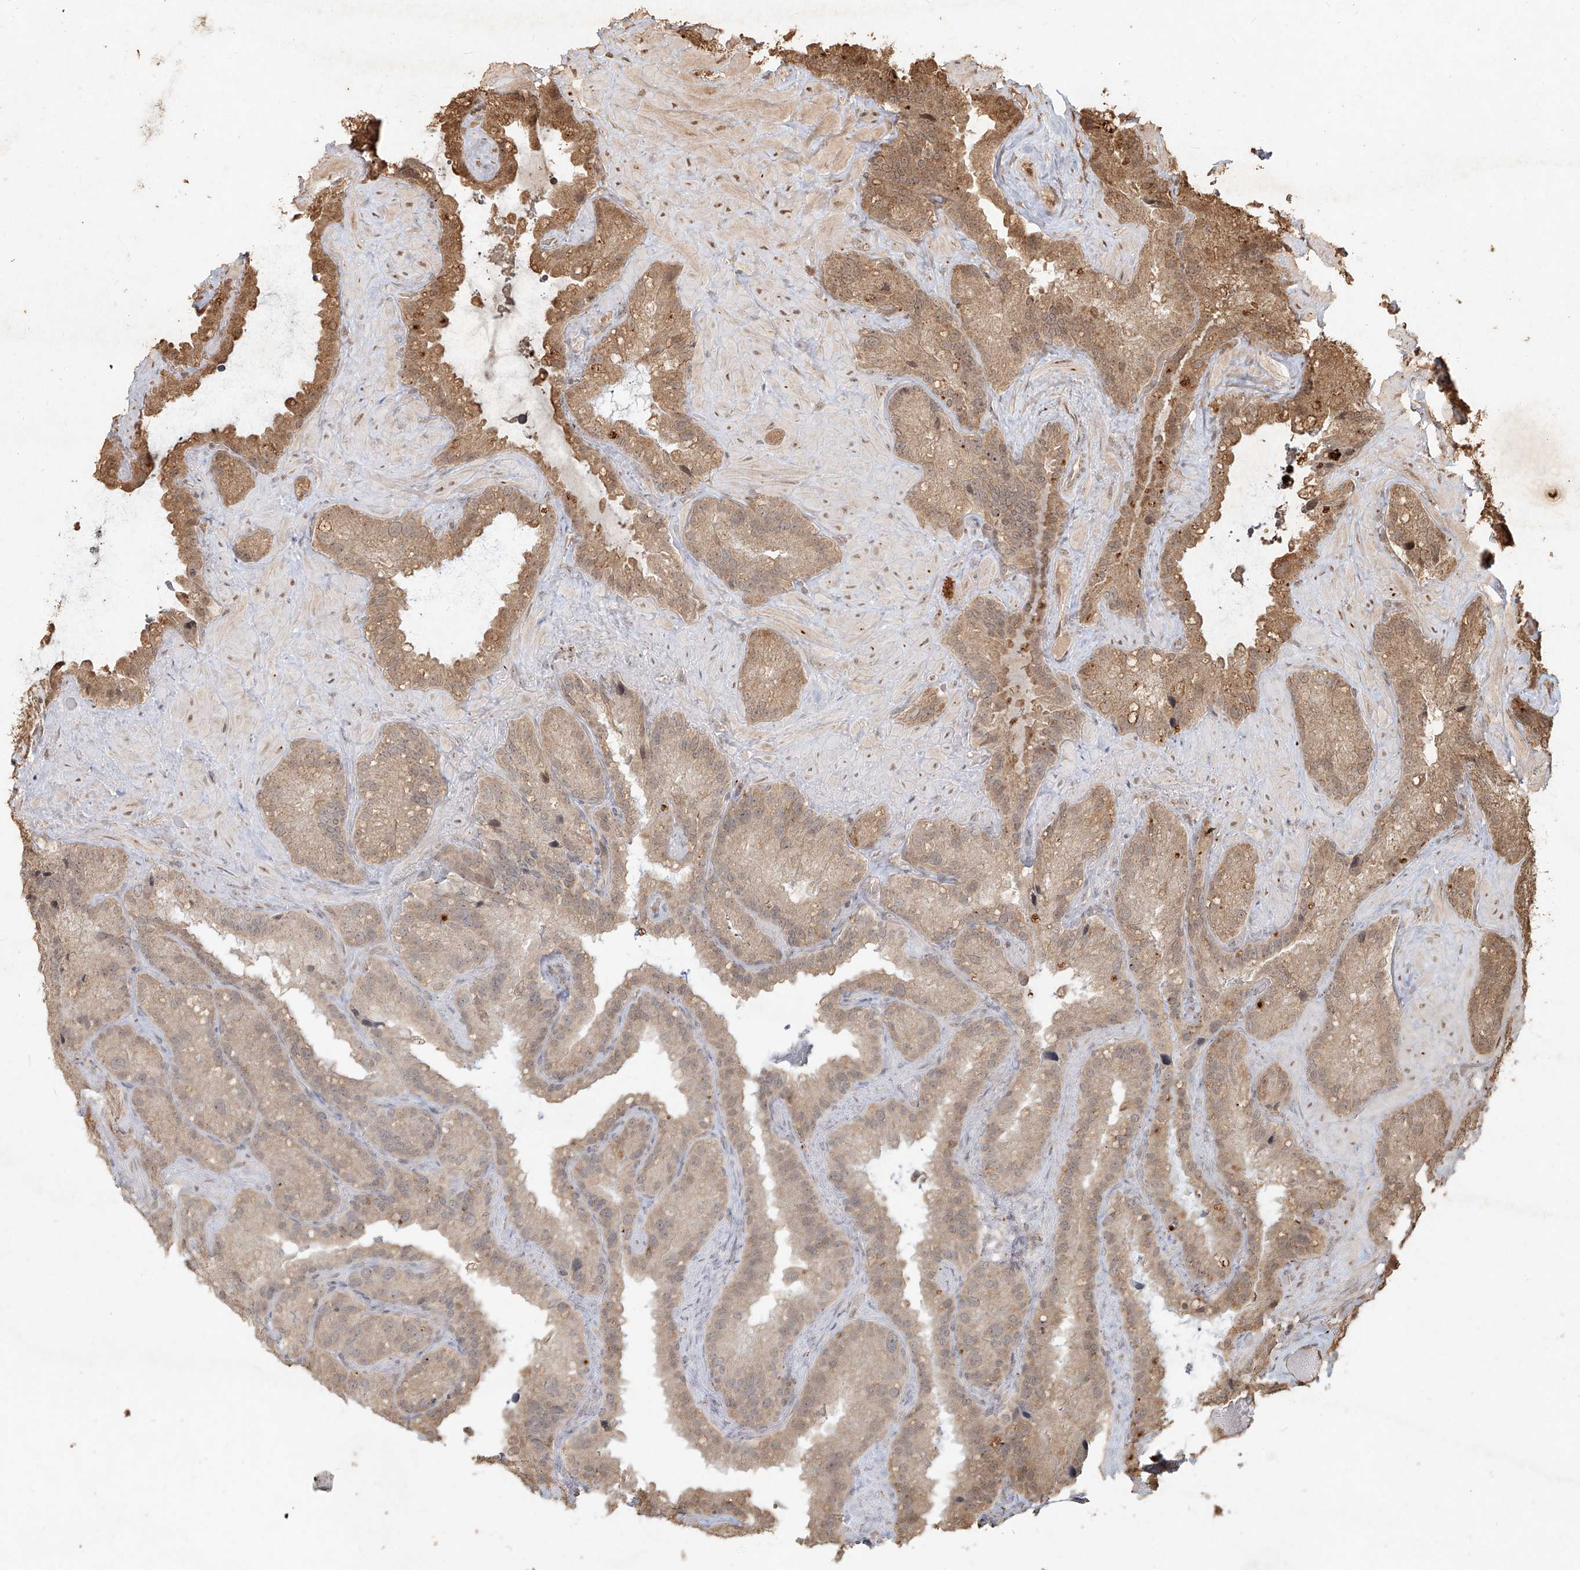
{"staining": {"intensity": "moderate", "quantity": ">75%", "location": "cytoplasmic/membranous,nuclear"}, "tissue": "seminal vesicle", "cell_type": "Glandular cells", "image_type": "normal", "snomed": [{"axis": "morphology", "description": "Normal tissue, NOS"}, {"axis": "topography", "description": "Prostate"}, {"axis": "topography", "description": "Seminal veicle"}], "caption": "An image of seminal vesicle stained for a protein demonstrates moderate cytoplasmic/membranous,nuclear brown staining in glandular cells.", "gene": "UBE2K", "patient": {"sex": "male", "age": 68}}